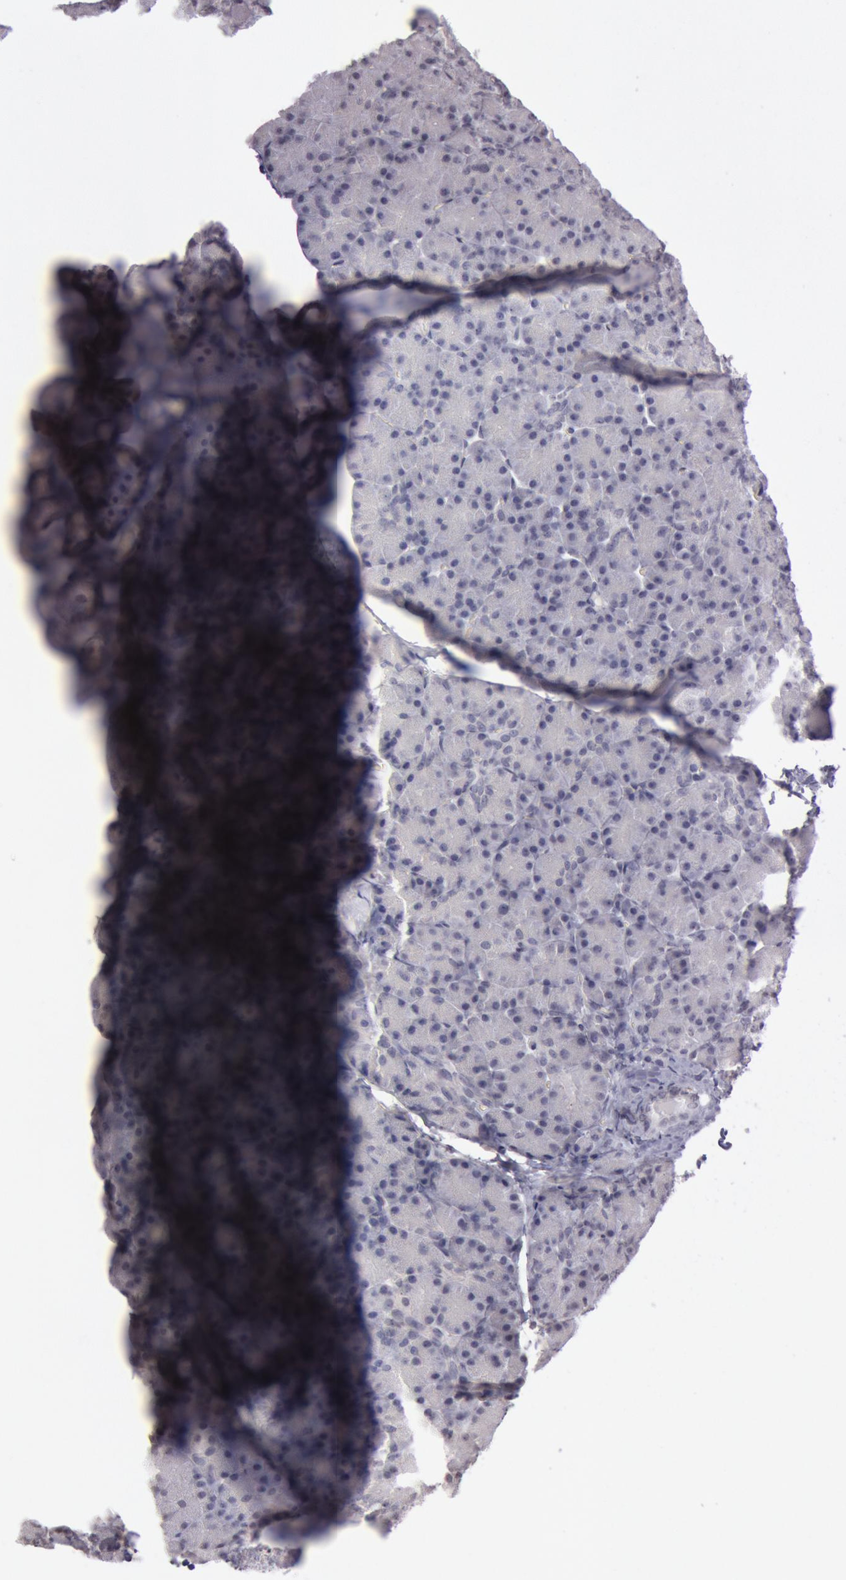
{"staining": {"intensity": "negative", "quantity": "none", "location": "none"}, "tissue": "pancreas", "cell_type": "Exocrine glandular cells", "image_type": "normal", "snomed": [{"axis": "morphology", "description": "Normal tissue, NOS"}, {"axis": "topography", "description": "Pancreas"}], "caption": "Immunohistochemical staining of unremarkable human pancreas reveals no significant expression in exocrine glandular cells.", "gene": "KDM6A", "patient": {"sex": "female", "age": 43}}